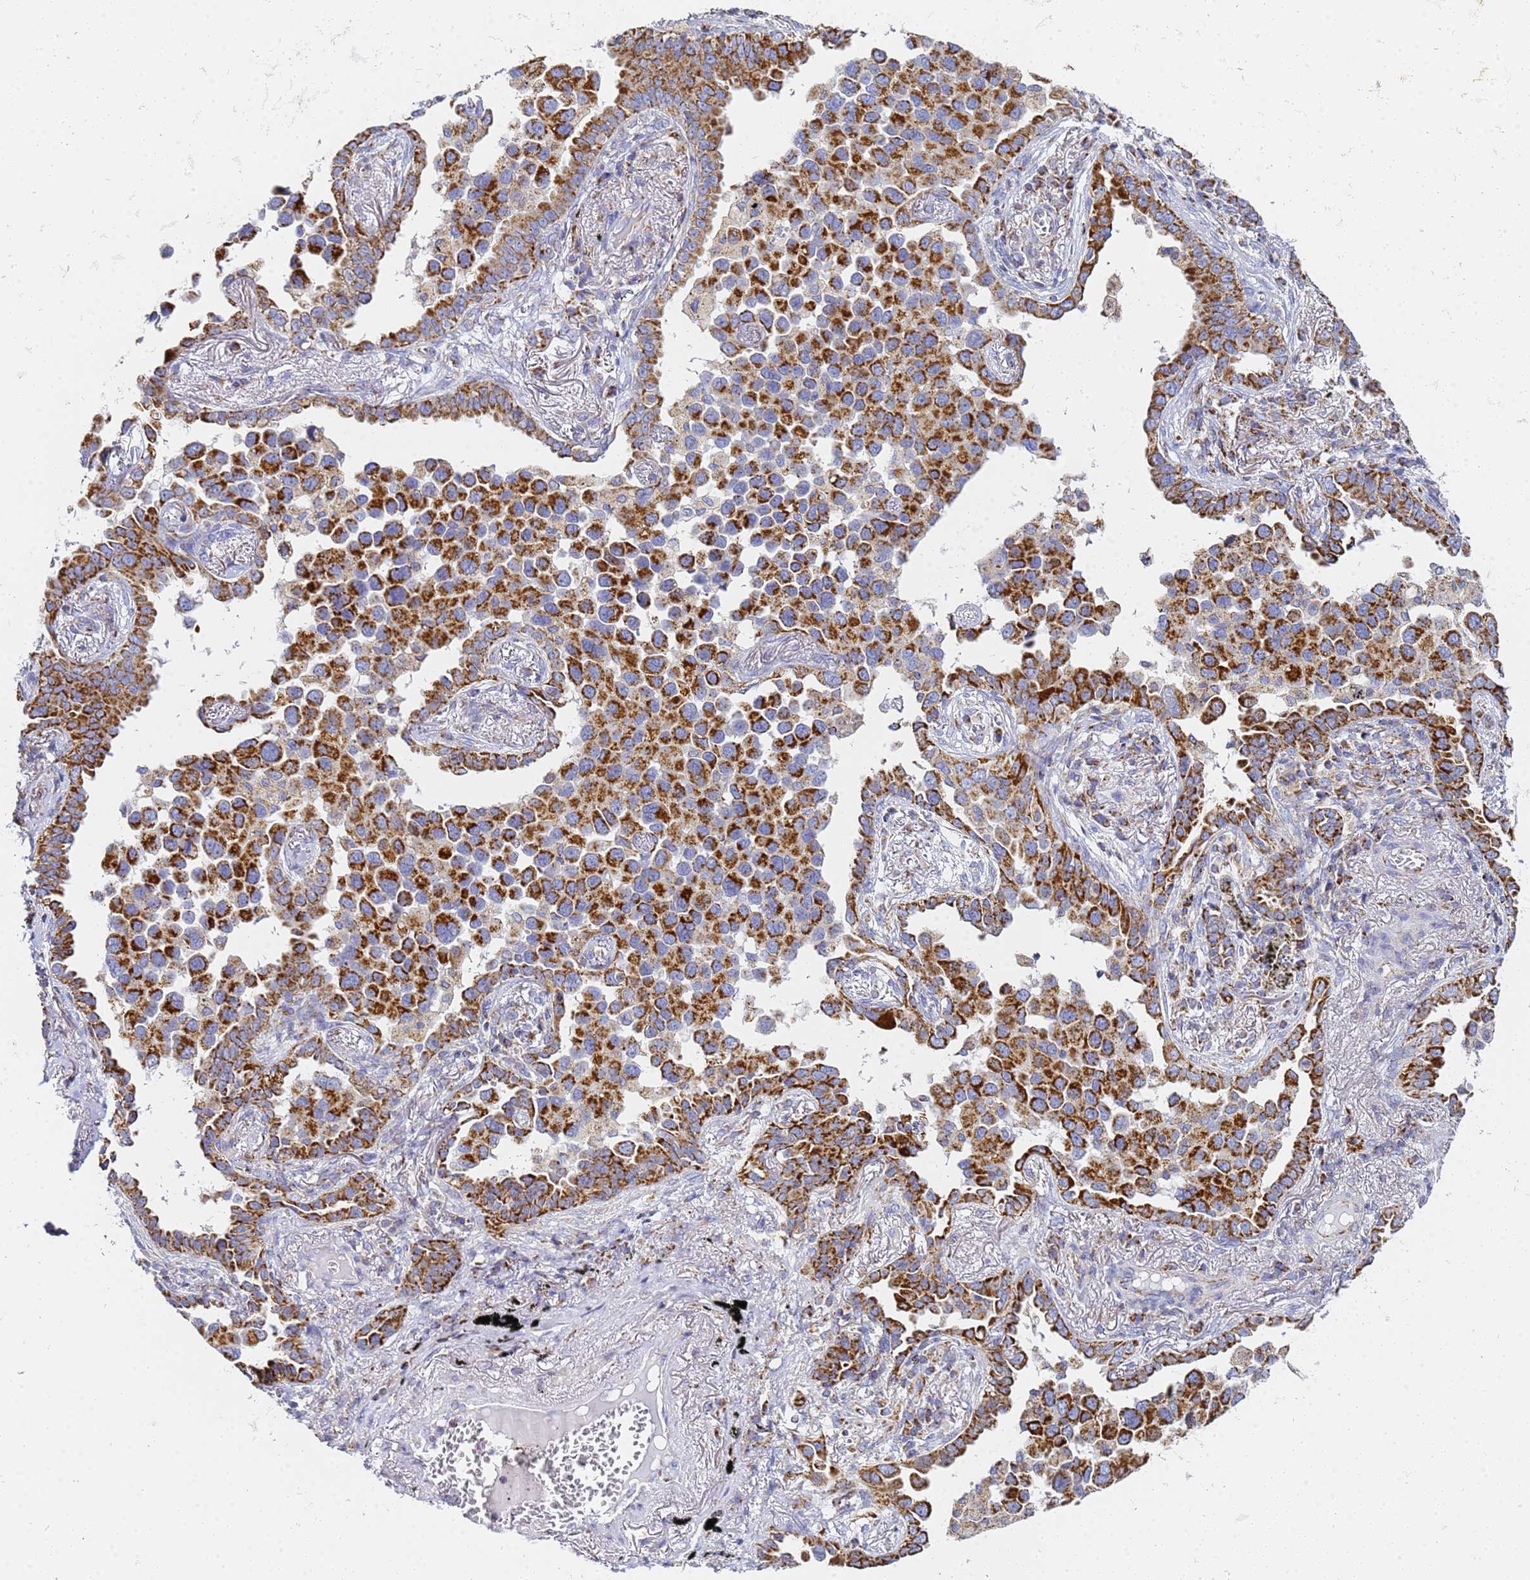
{"staining": {"intensity": "strong", "quantity": ">75%", "location": "cytoplasmic/membranous"}, "tissue": "lung cancer", "cell_type": "Tumor cells", "image_type": "cancer", "snomed": [{"axis": "morphology", "description": "Adenocarcinoma, NOS"}, {"axis": "topography", "description": "Lung"}], "caption": "A high-resolution photomicrograph shows immunohistochemistry staining of lung cancer, which shows strong cytoplasmic/membranous staining in approximately >75% of tumor cells.", "gene": "CNIH4", "patient": {"sex": "male", "age": 67}}